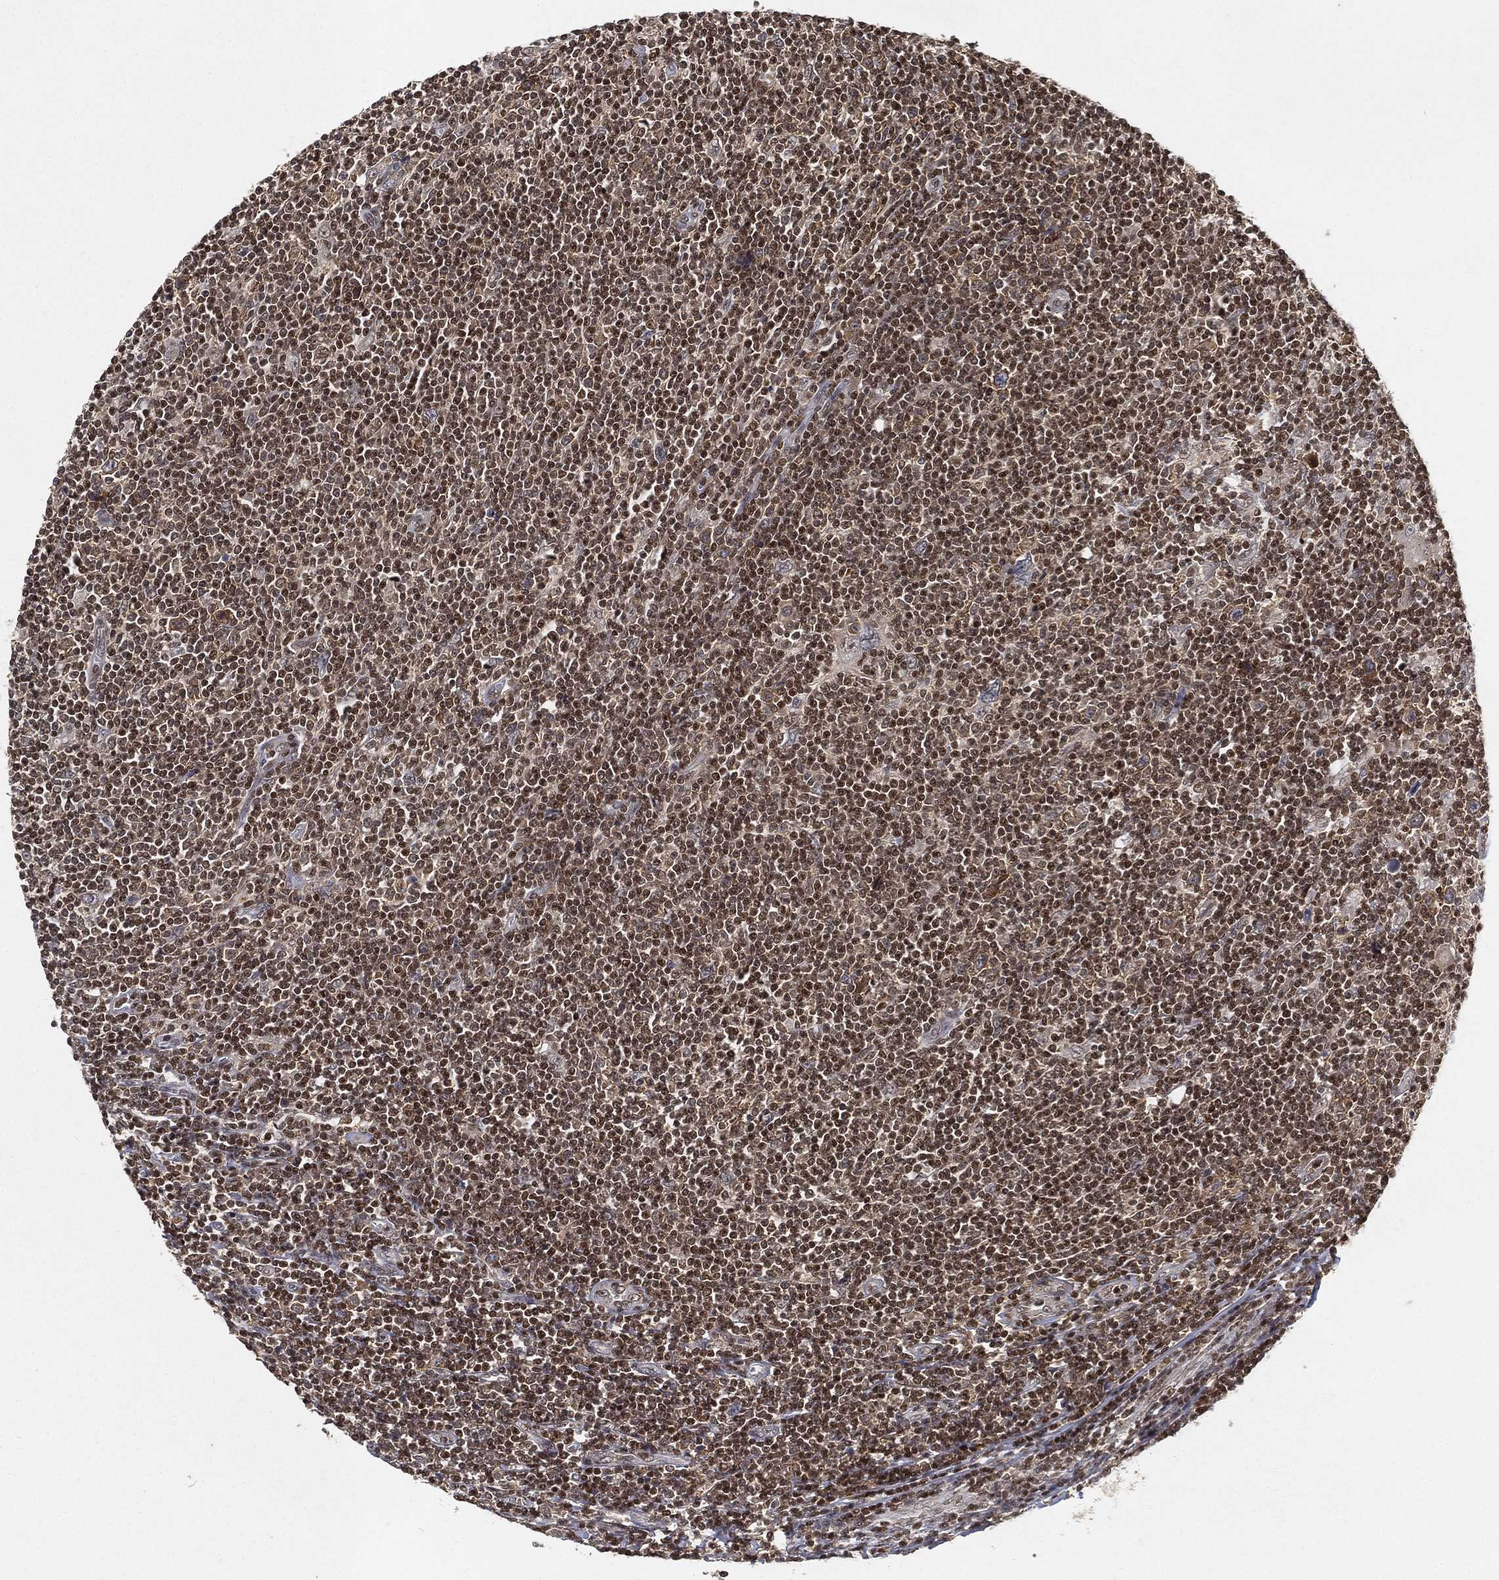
{"staining": {"intensity": "moderate", "quantity": "<25%", "location": "cytoplasmic/membranous"}, "tissue": "lymphoma", "cell_type": "Tumor cells", "image_type": "cancer", "snomed": [{"axis": "morphology", "description": "Hodgkin's disease, NOS"}, {"axis": "topography", "description": "Lymph node"}], "caption": "Immunohistochemical staining of human lymphoma reveals low levels of moderate cytoplasmic/membranous protein positivity in about <25% of tumor cells.", "gene": "CRTC3", "patient": {"sex": "male", "age": 40}}